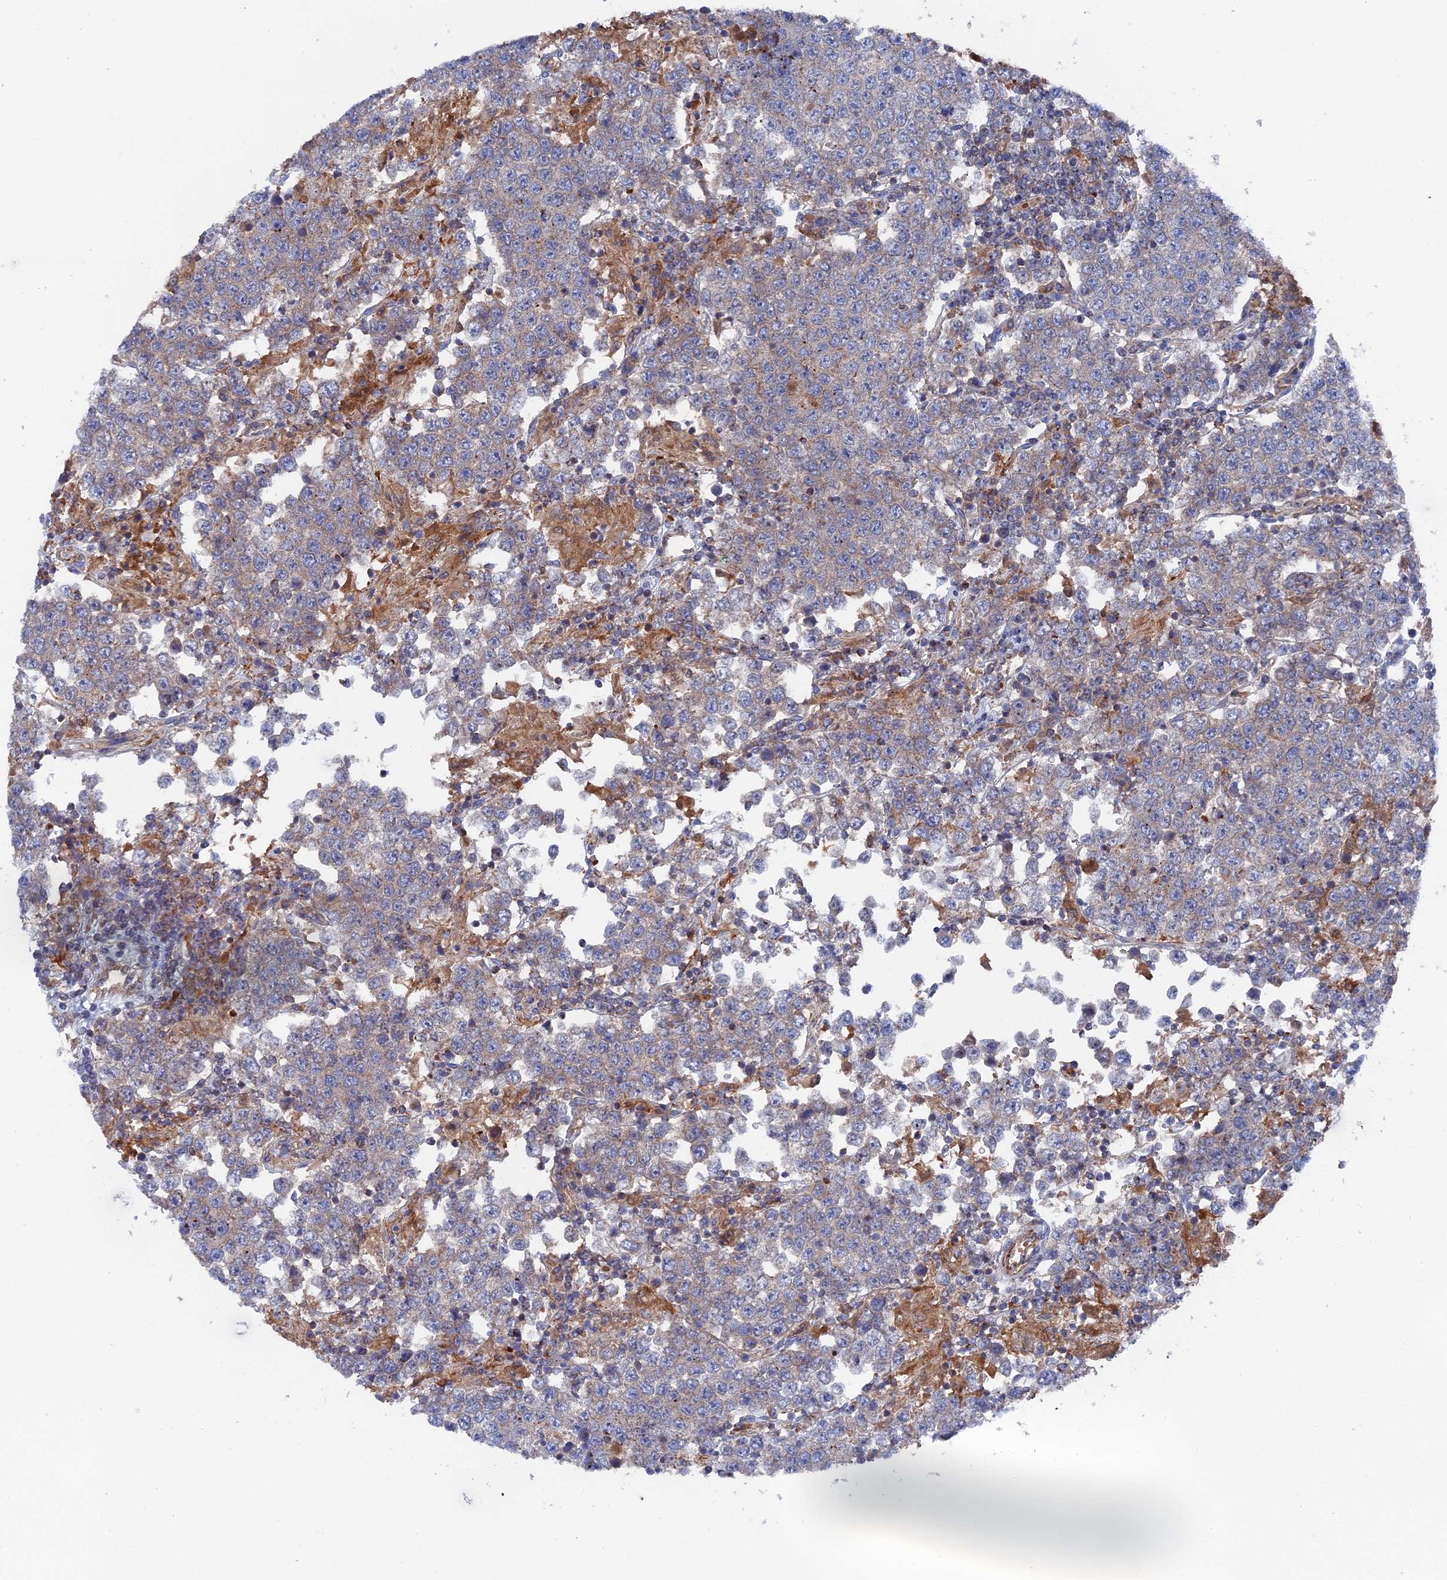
{"staining": {"intensity": "weak", "quantity": "25%-75%", "location": "cytoplasmic/membranous"}, "tissue": "testis cancer", "cell_type": "Tumor cells", "image_type": "cancer", "snomed": [{"axis": "morphology", "description": "Normal tissue, NOS"}, {"axis": "morphology", "description": "Urothelial carcinoma, High grade"}, {"axis": "morphology", "description": "Seminoma, NOS"}, {"axis": "morphology", "description": "Carcinoma, Embryonal, NOS"}, {"axis": "topography", "description": "Urinary bladder"}, {"axis": "topography", "description": "Testis"}], "caption": "This is a photomicrograph of IHC staining of embryonal carcinoma (testis), which shows weak expression in the cytoplasmic/membranous of tumor cells.", "gene": "SMG9", "patient": {"sex": "male", "age": 41}}